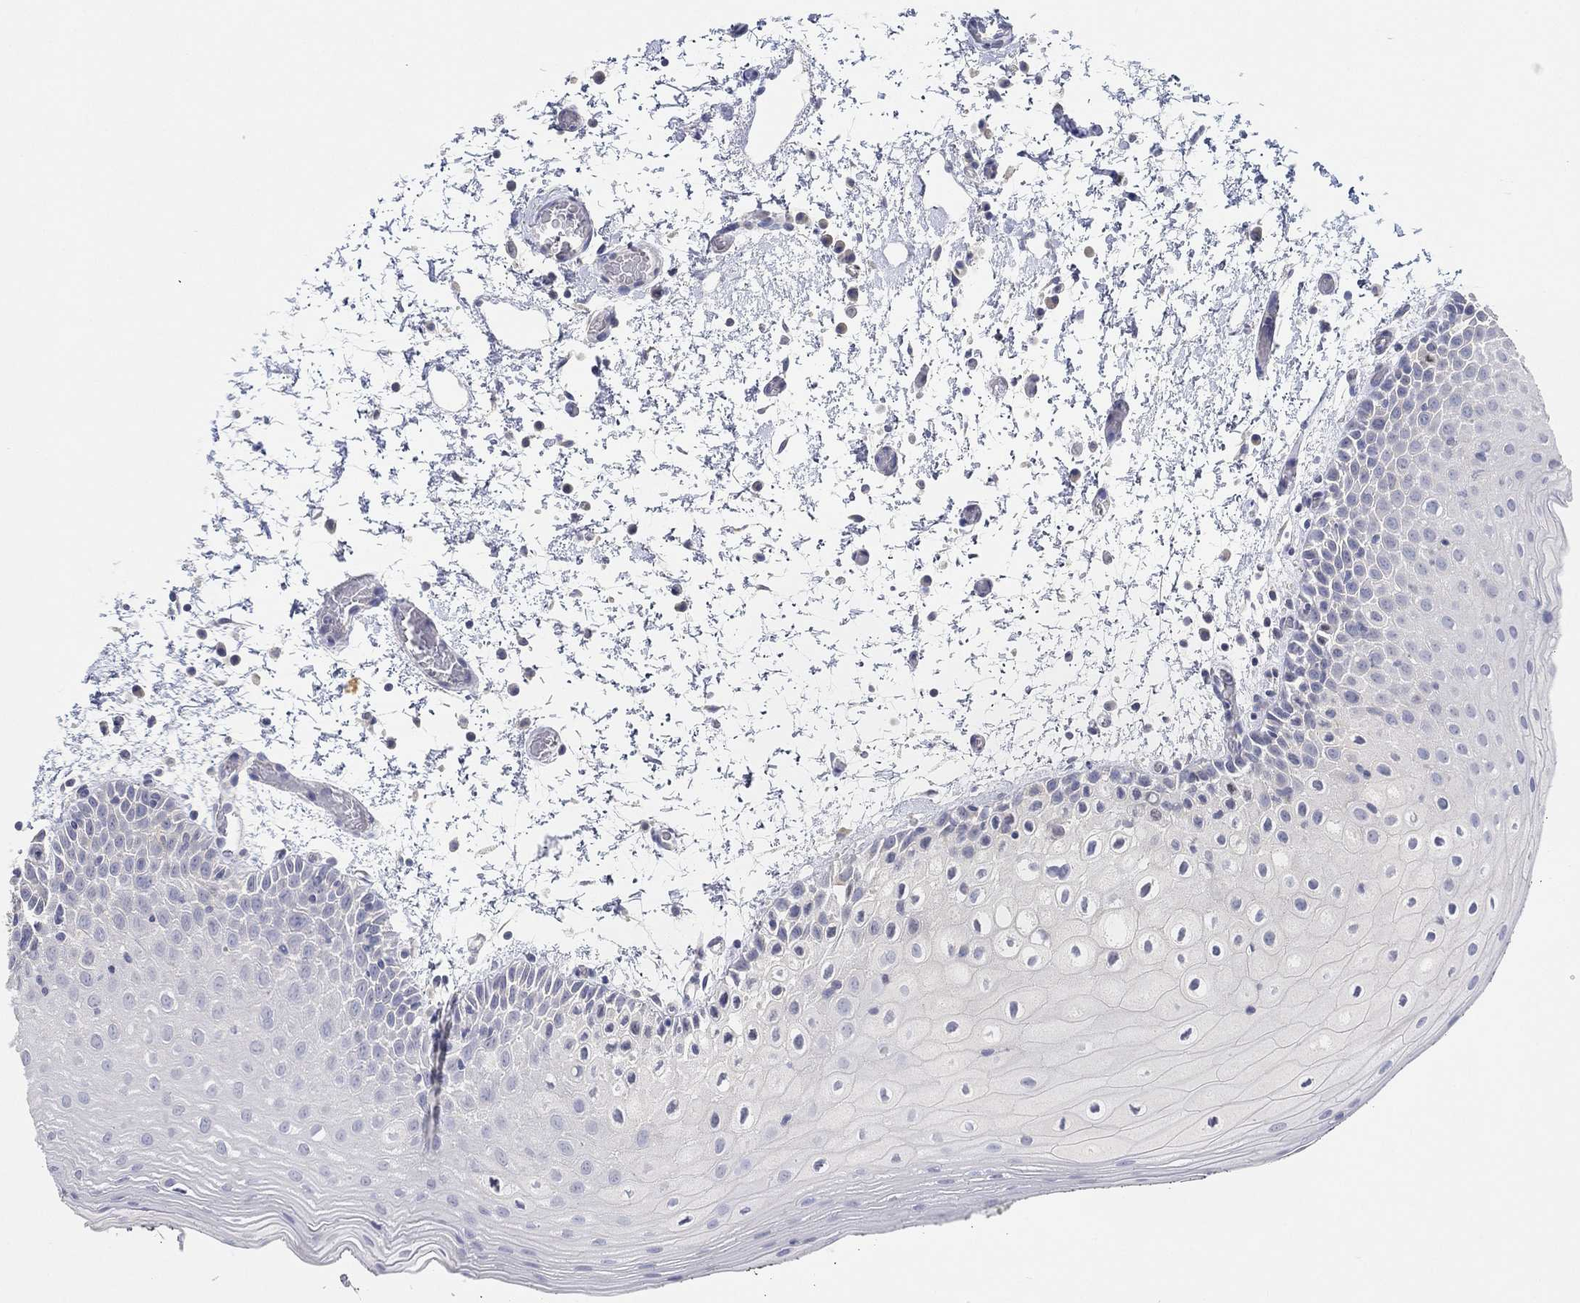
{"staining": {"intensity": "negative", "quantity": "none", "location": "none"}, "tissue": "oral mucosa", "cell_type": "Squamous epithelial cells", "image_type": "normal", "snomed": [{"axis": "morphology", "description": "Normal tissue, NOS"}, {"axis": "morphology", "description": "Squamous cell carcinoma, NOS"}, {"axis": "topography", "description": "Oral tissue"}, {"axis": "topography", "description": "Tounge, NOS"}, {"axis": "topography", "description": "Head-Neck"}], "caption": "IHC micrograph of normal human oral mucosa stained for a protein (brown), which displays no staining in squamous epithelial cells.", "gene": "FAM187B", "patient": {"sex": "female", "age": 80}}